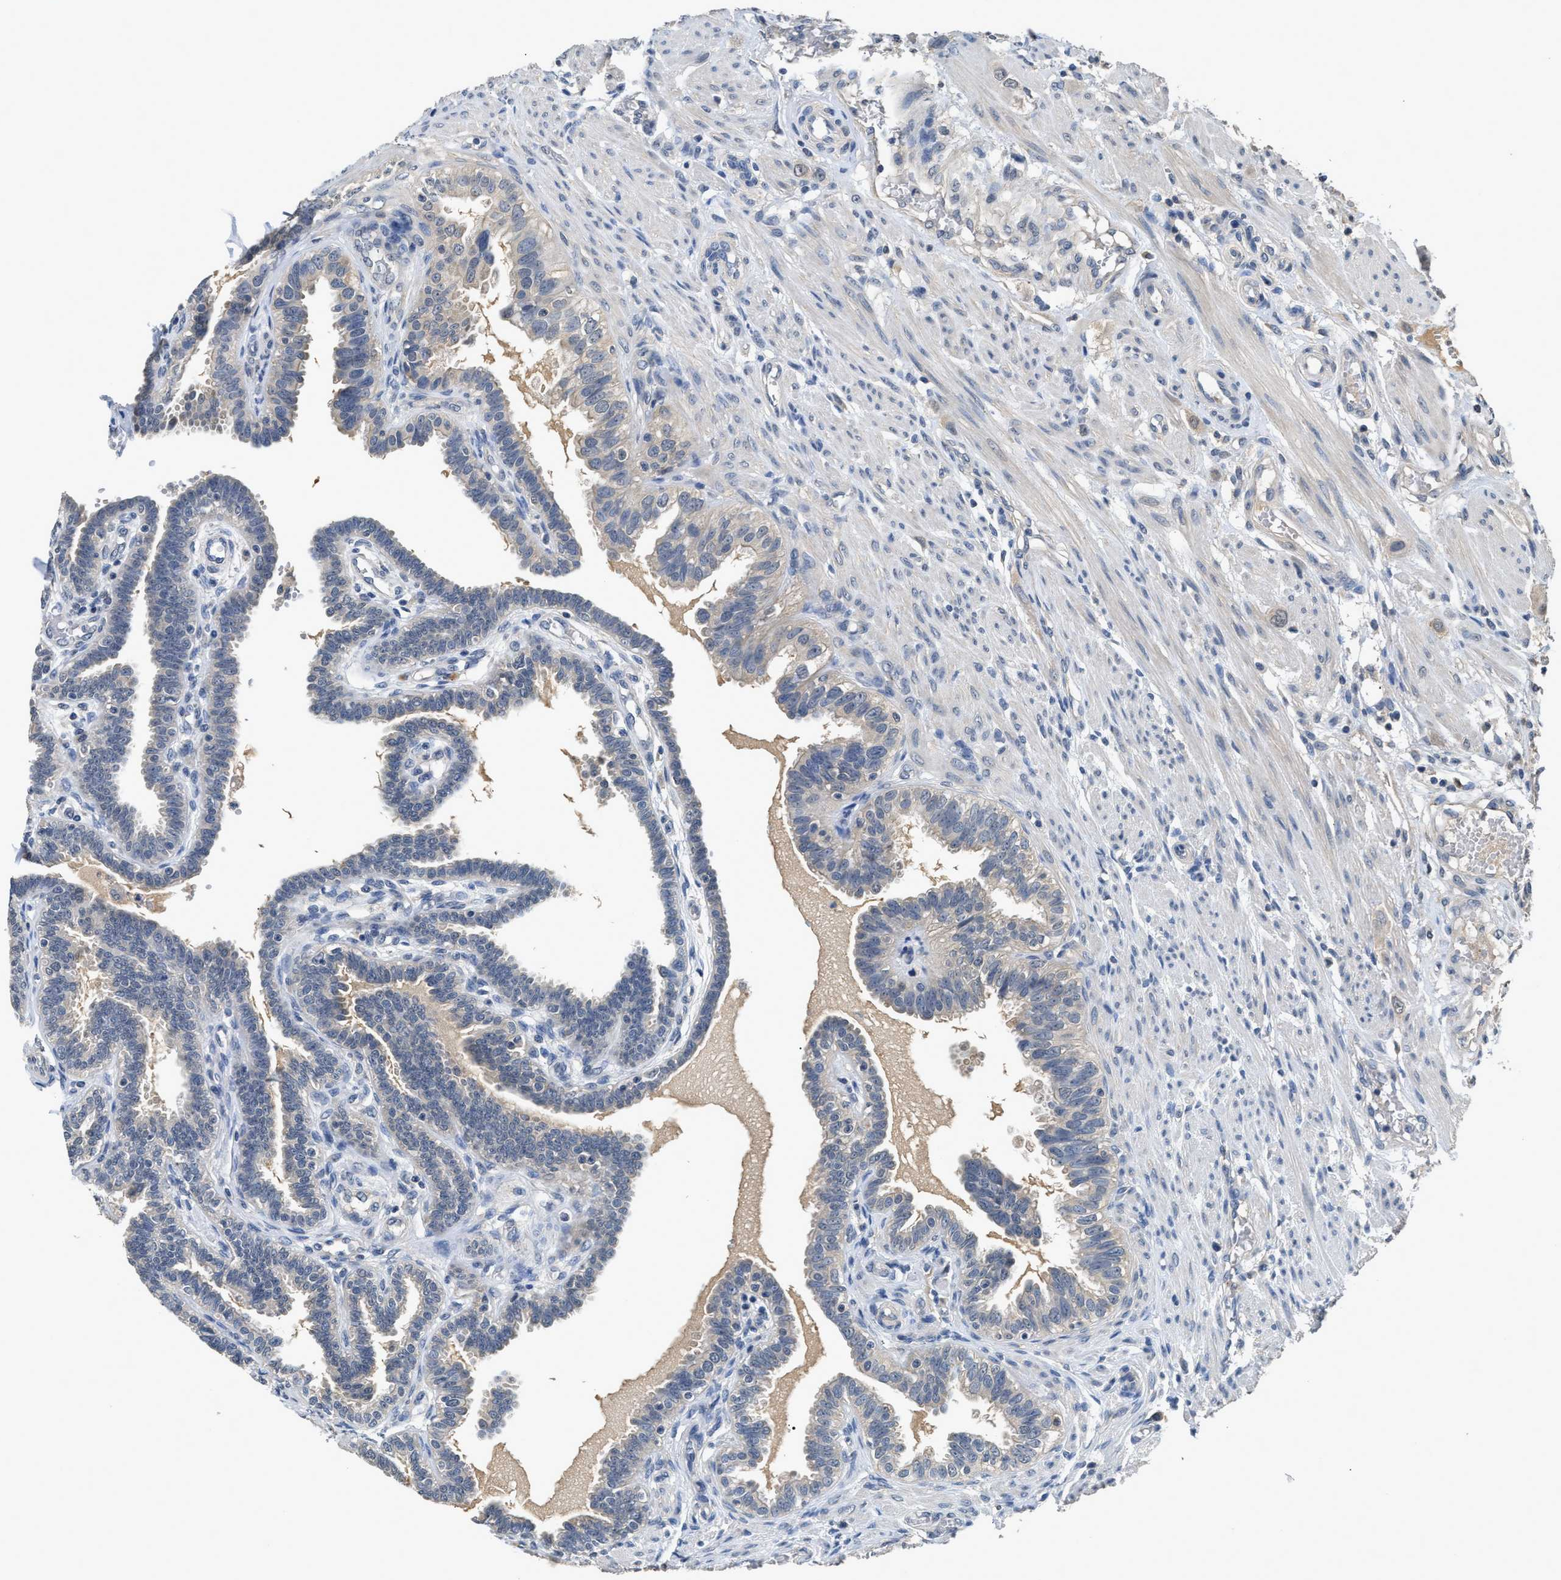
{"staining": {"intensity": "negative", "quantity": "none", "location": "none"}, "tissue": "fallopian tube", "cell_type": "Glandular cells", "image_type": "normal", "snomed": [{"axis": "morphology", "description": "Normal tissue, NOS"}, {"axis": "topography", "description": "Fallopian tube"}, {"axis": "topography", "description": "Placenta"}], "caption": "Immunohistochemical staining of normal human fallopian tube reveals no significant staining in glandular cells. The staining is performed using DAB (3,3'-diaminobenzidine) brown chromogen with nuclei counter-stained in using hematoxylin.", "gene": "INHA", "patient": {"sex": "female", "age": 34}}